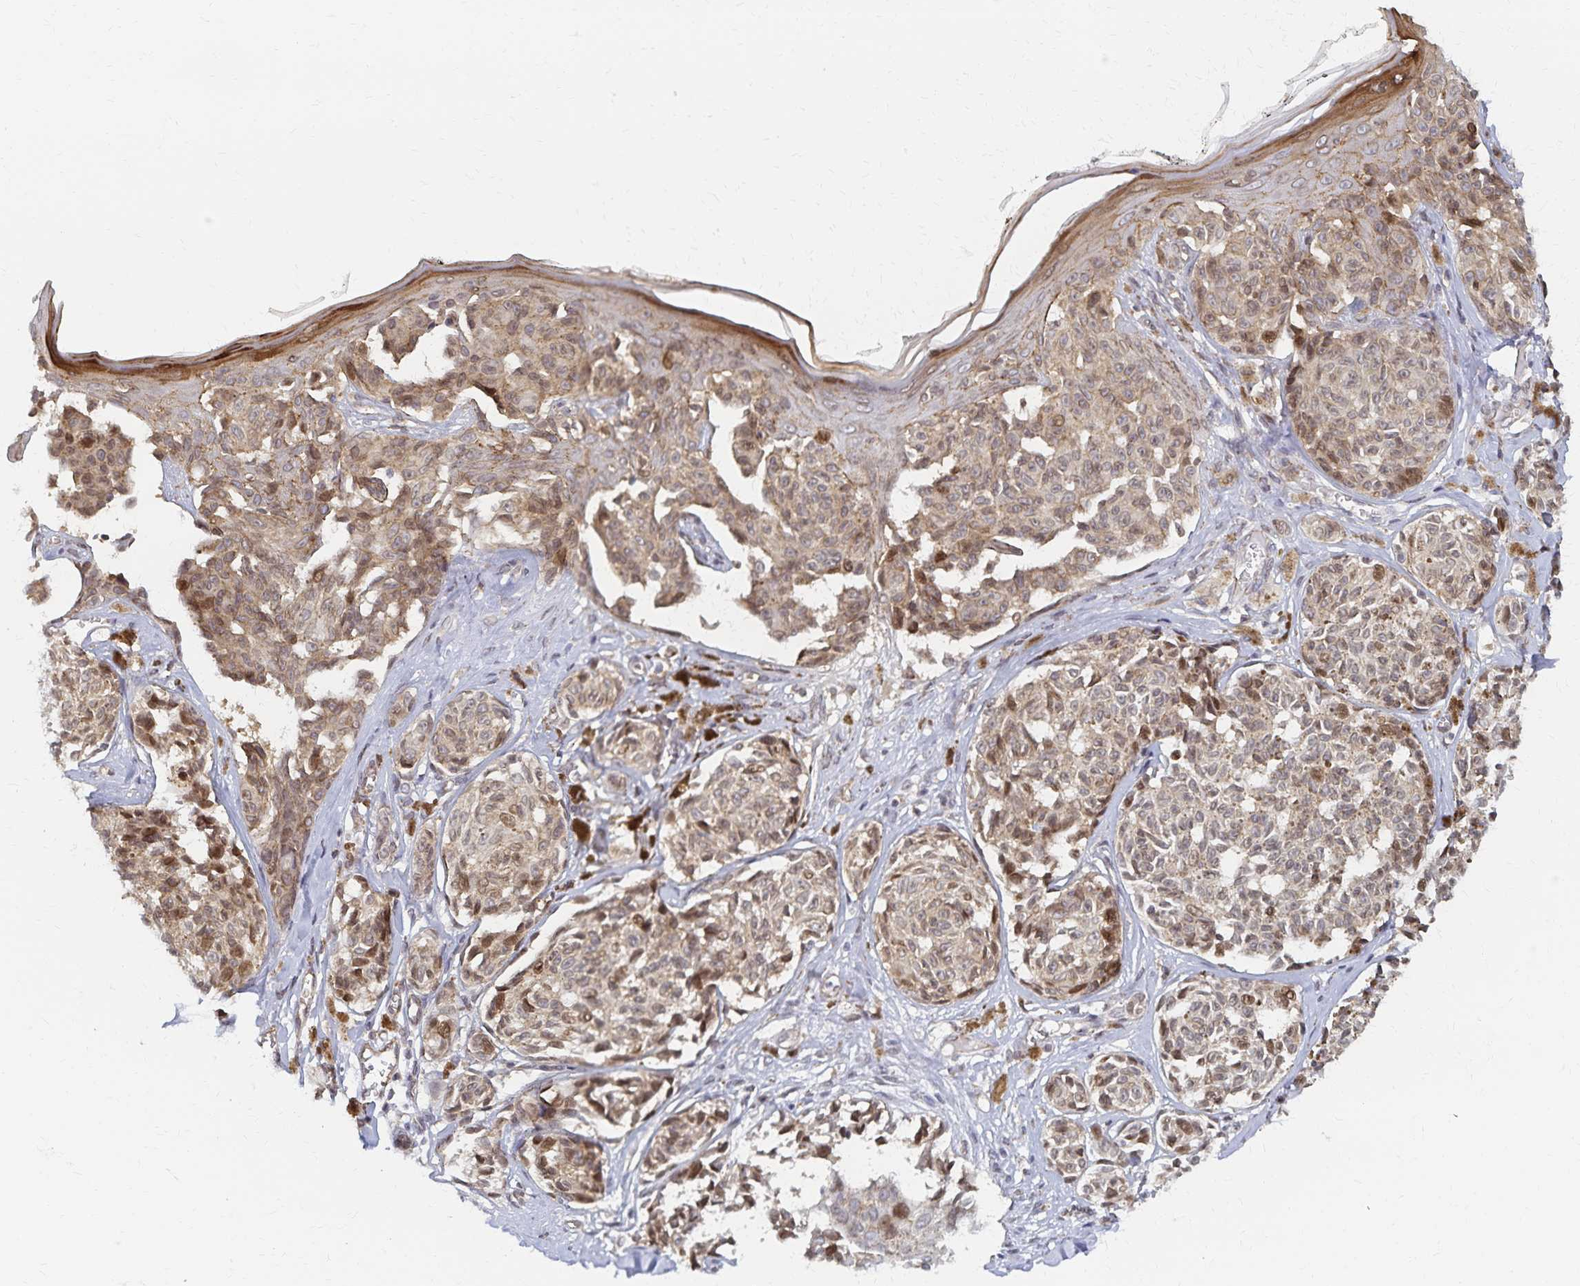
{"staining": {"intensity": "moderate", "quantity": "25%-75%", "location": "cytoplasmic/membranous,nuclear"}, "tissue": "melanoma", "cell_type": "Tumor cells", "image_type": "cancer", "snomed": [{"axis": "morphology", "description": "Malignant melanoma, NOS"}, {"axis": "topography", "description": "Skin"}], "caption": "Immunohistochemical staining of melanoma demonstrates medium levels of moderate cytoplasmic/membranous and nuclear expression in about 25%-75% of tumor cells.", "gene": "RAB9B", "patient": {"sex": "female", "age": 43}}